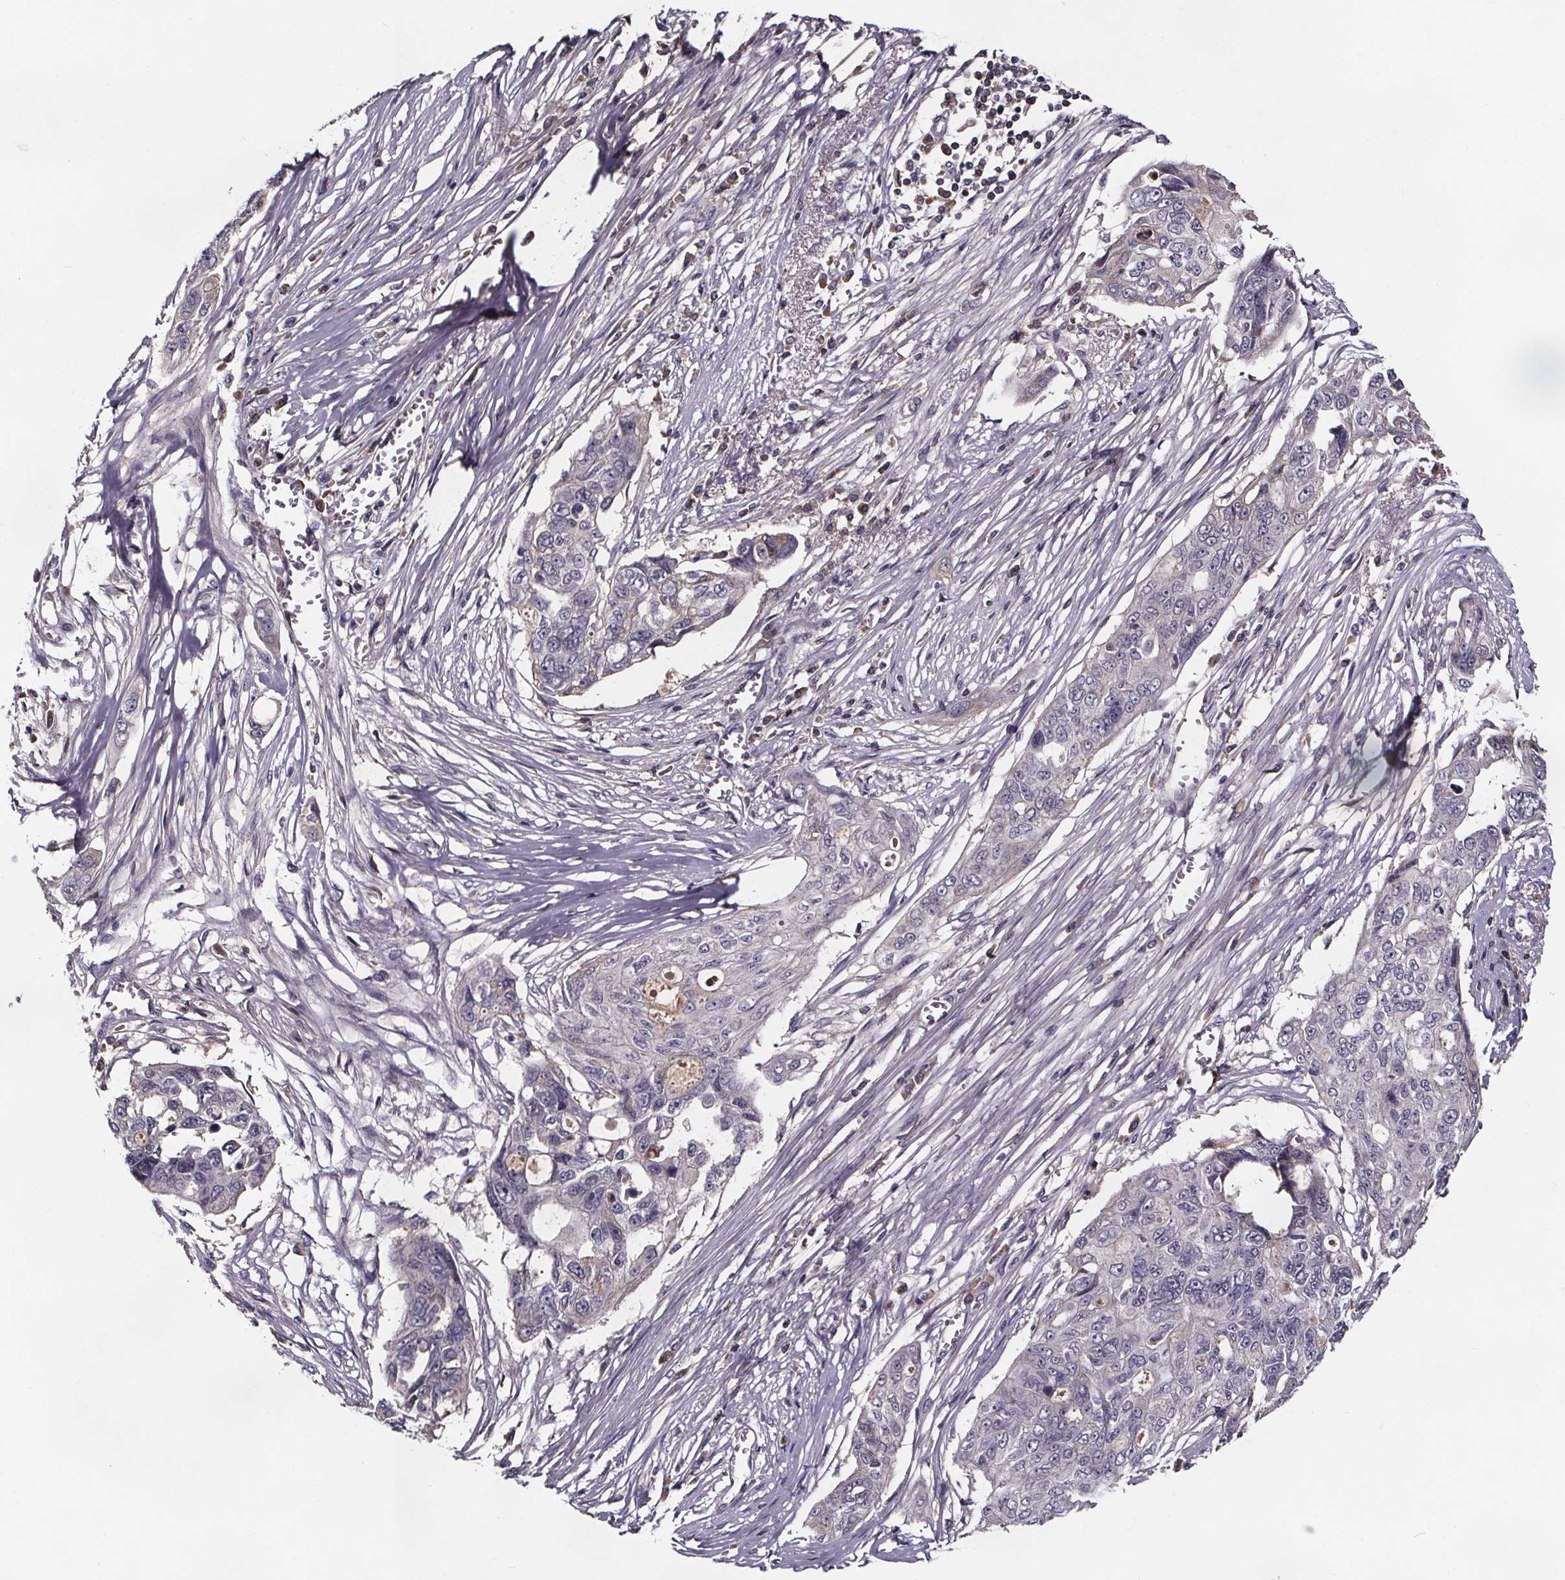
{"staining": {"intensity": "negative", "quantity": "none", "location": "none"}, "tissue": "ovarian cancer", "cell_type": "Tumor cells", "image_type": "cancer", "snomed": [{"axis": "morphology", "description": "Carcinoma, endometroid"}, {"axis": "topography", "description": "Ovary"}], "caption": "Tumor cells are negative for protein expression in human endometroid carcinoma (ovarian).", "gene": "NPHP4", "patient": {"sex": "female", "age": 70}}